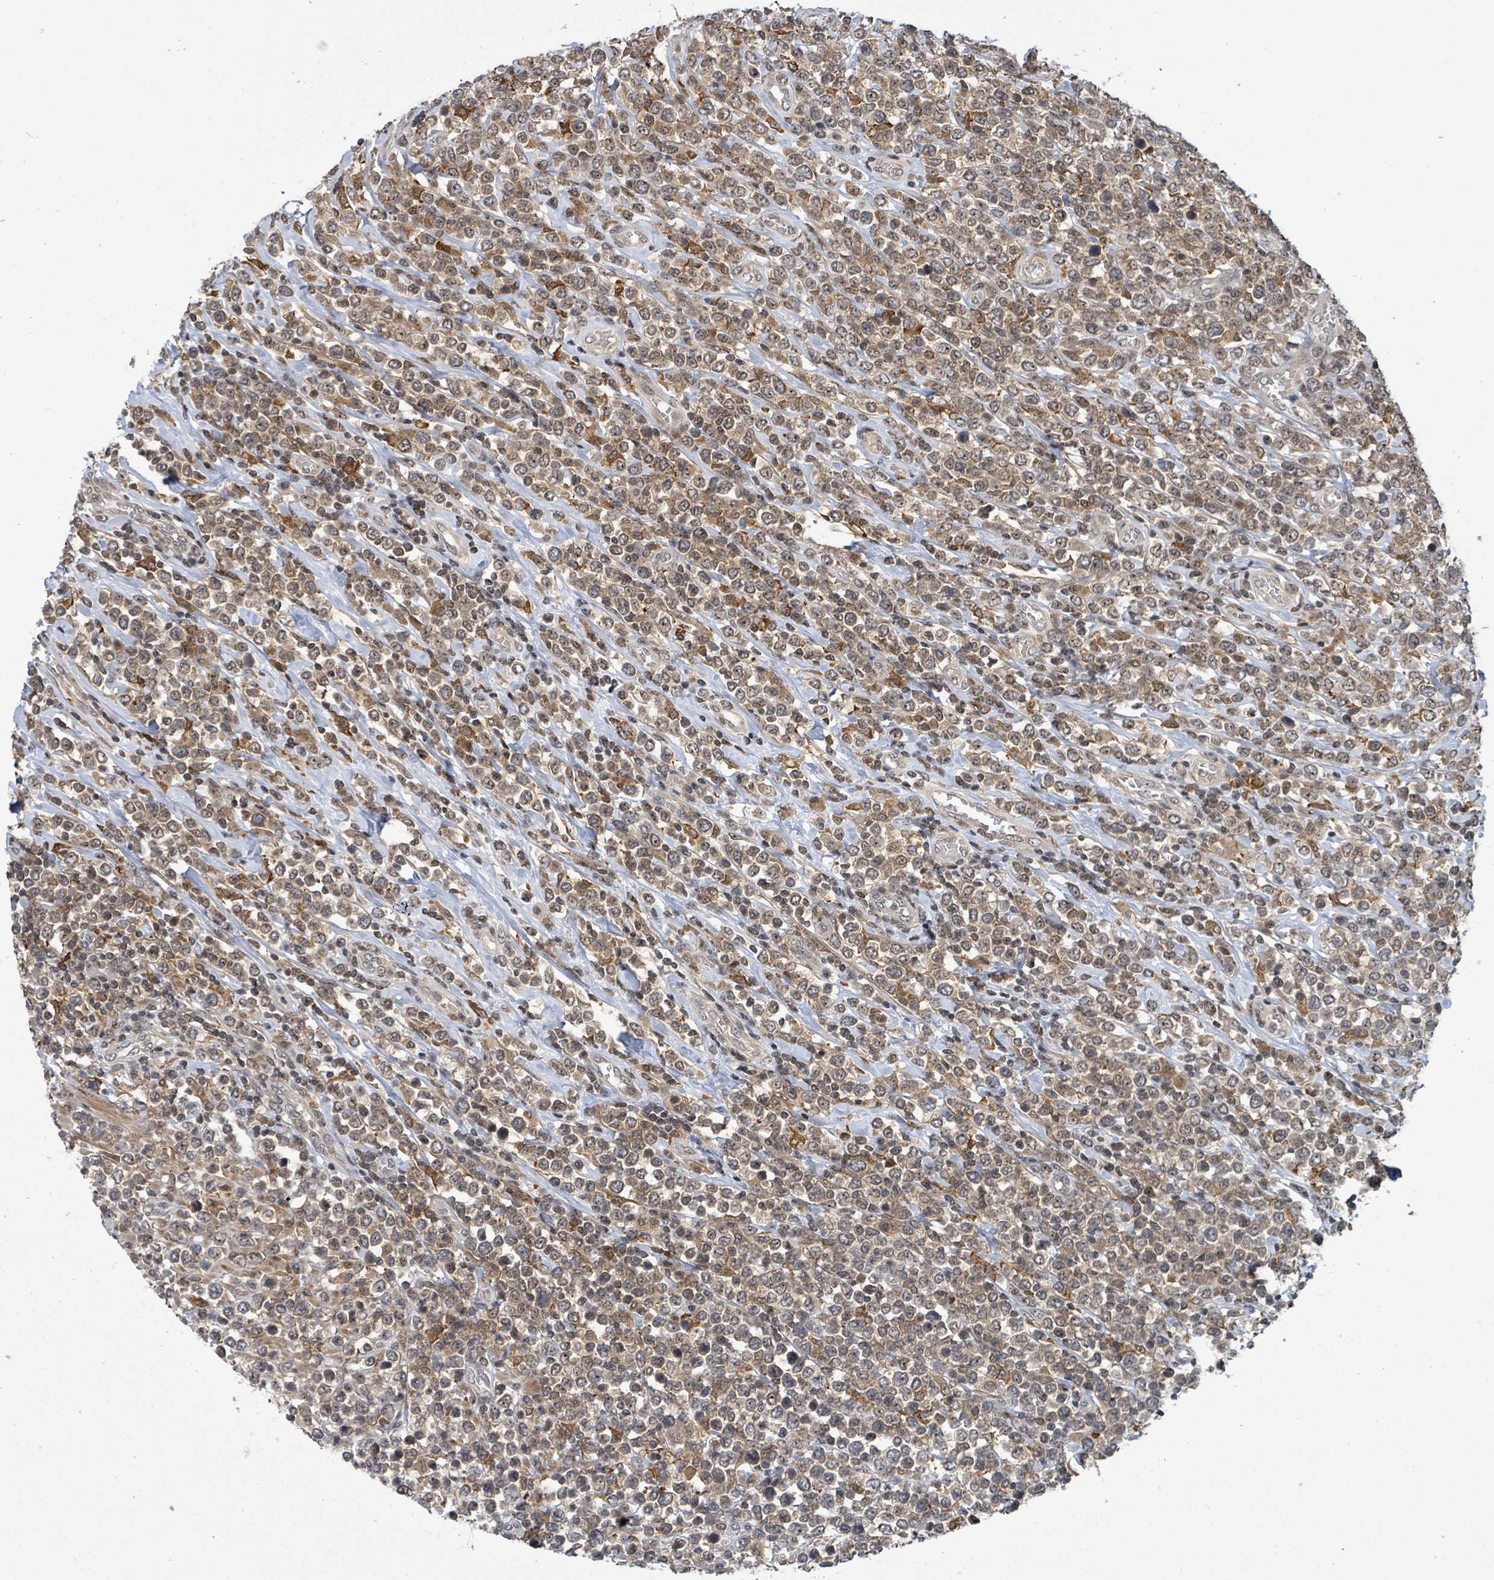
{"staining": {"intensity": "weak", "quantity": ">75%", "location": "cytoplasmic/membranous"}, "tissue": "lymphoma", "cell_type": "Tumor cells", "image_type": "cancer", "snomed": [{"axis": "morphology", "description": "Malignant lymphoma, non-Hodgkin's type, High grade"}, {"axis": "topography", "description": "Soft tissue"}], "caption": "This image reveals immunohistochemistry staining of human high-grade malignant lymphoma, non-Hodgkin's type, with low weak cytoplasmic/membranous expression in approximately >75% of tumor cells.", "gene": "FBXO6", "patient": {"sex": "female", "age": 56}}